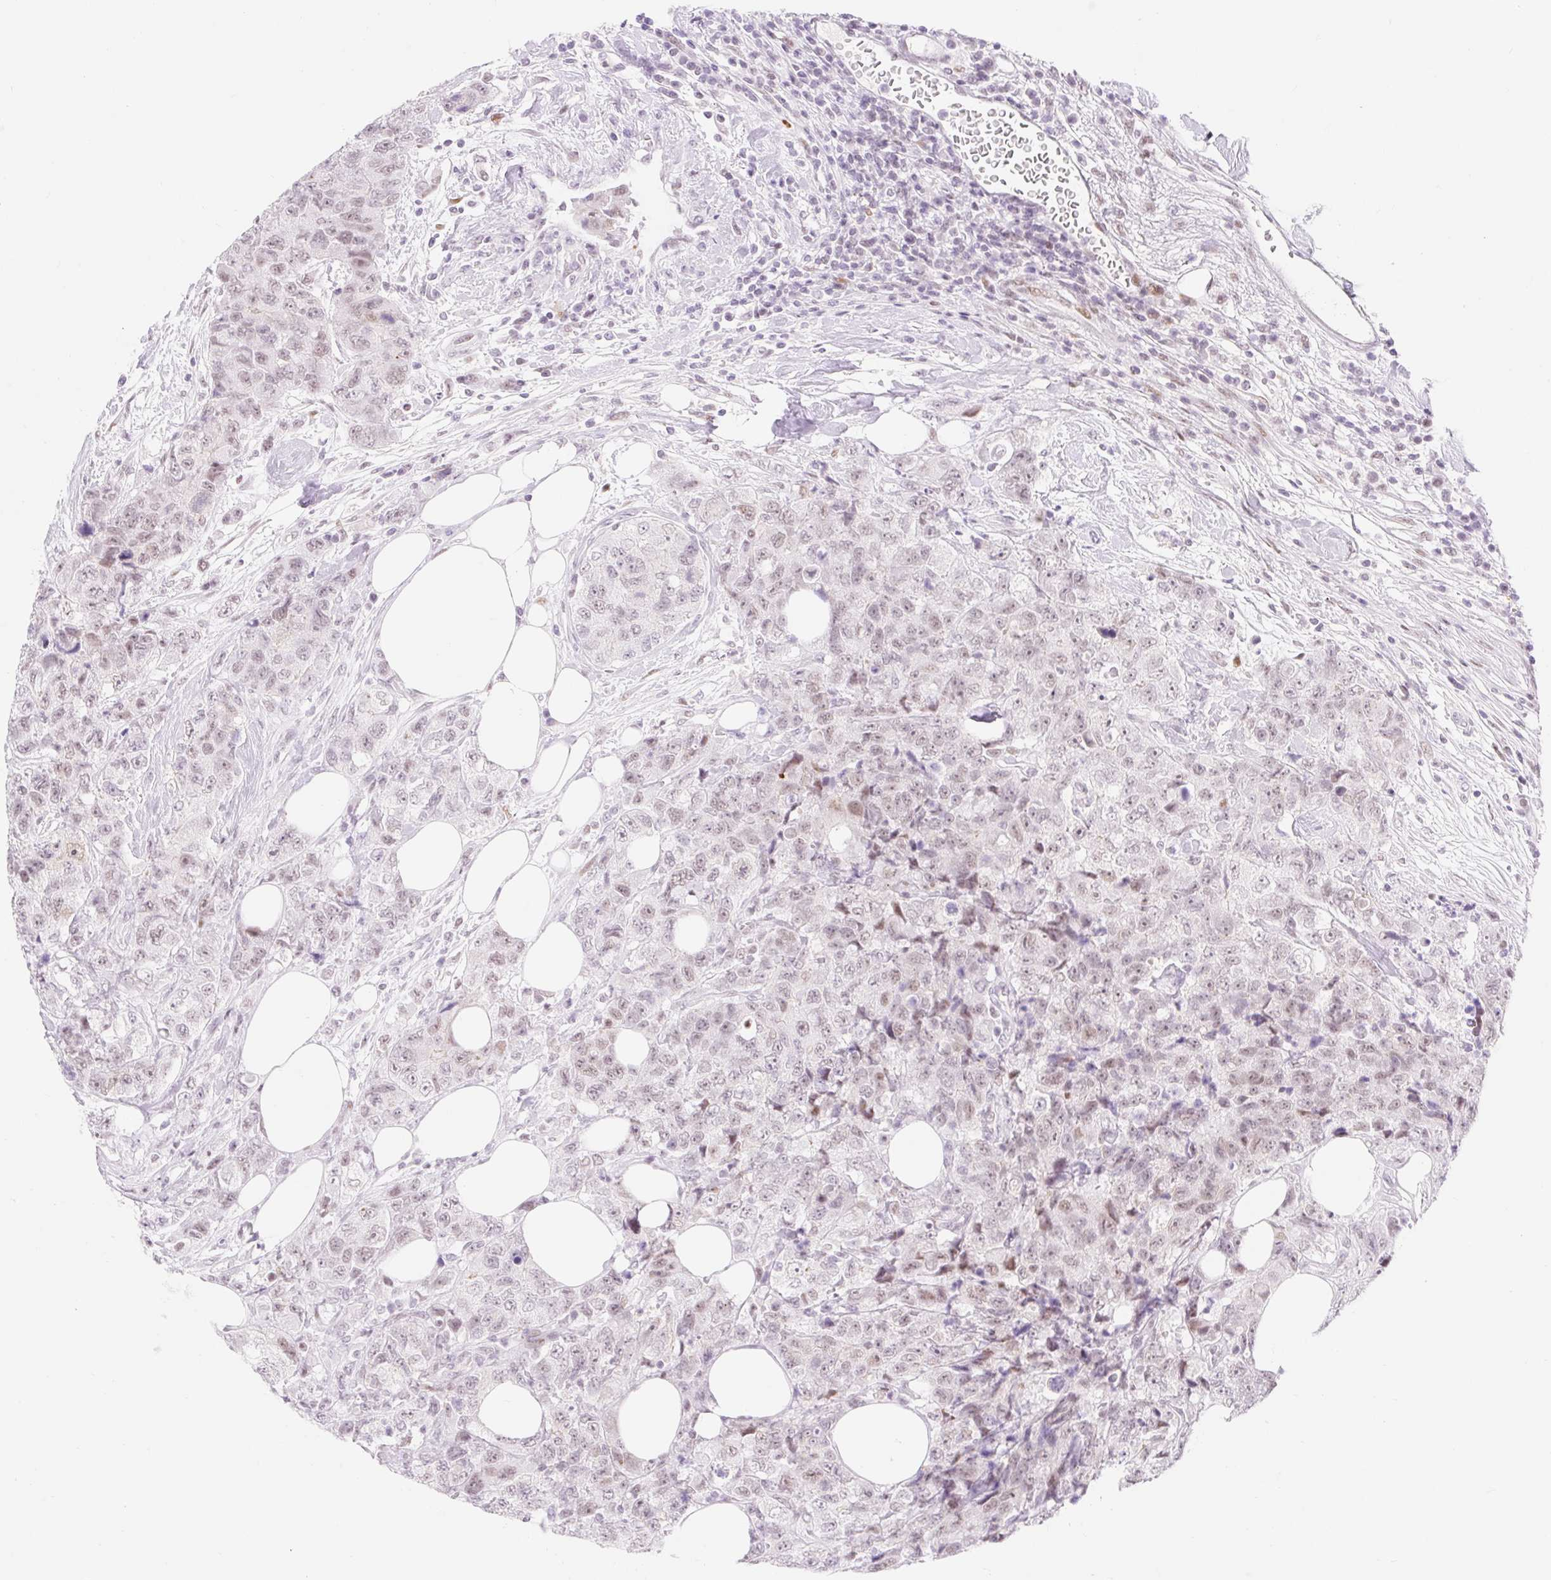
{"staining": {"intensity": "weak", "quantity": "25%-75%", "location": "nuclear"}, "tissue": "urothelial cancer", "cell_type": "Tumor cells", "image_type": "cancer", "snomed": [{"axis": "morphology", "description": "Urothelial carcinoma, High grade"}, {"axis": "topography", "description": "Urinary bladder"}], "caption": "High-magnification brightfield microscopy of urothelial cancer stained with DAB (3,3'-diaminobenzidine) (brown) and counterstained with hematoxylin (blue). tumor cells exhibit weak nuclear expression is present in about25%-75% of cells.", "gene": "H2BW1", "patient": {"sex": "female", "age": 78}}